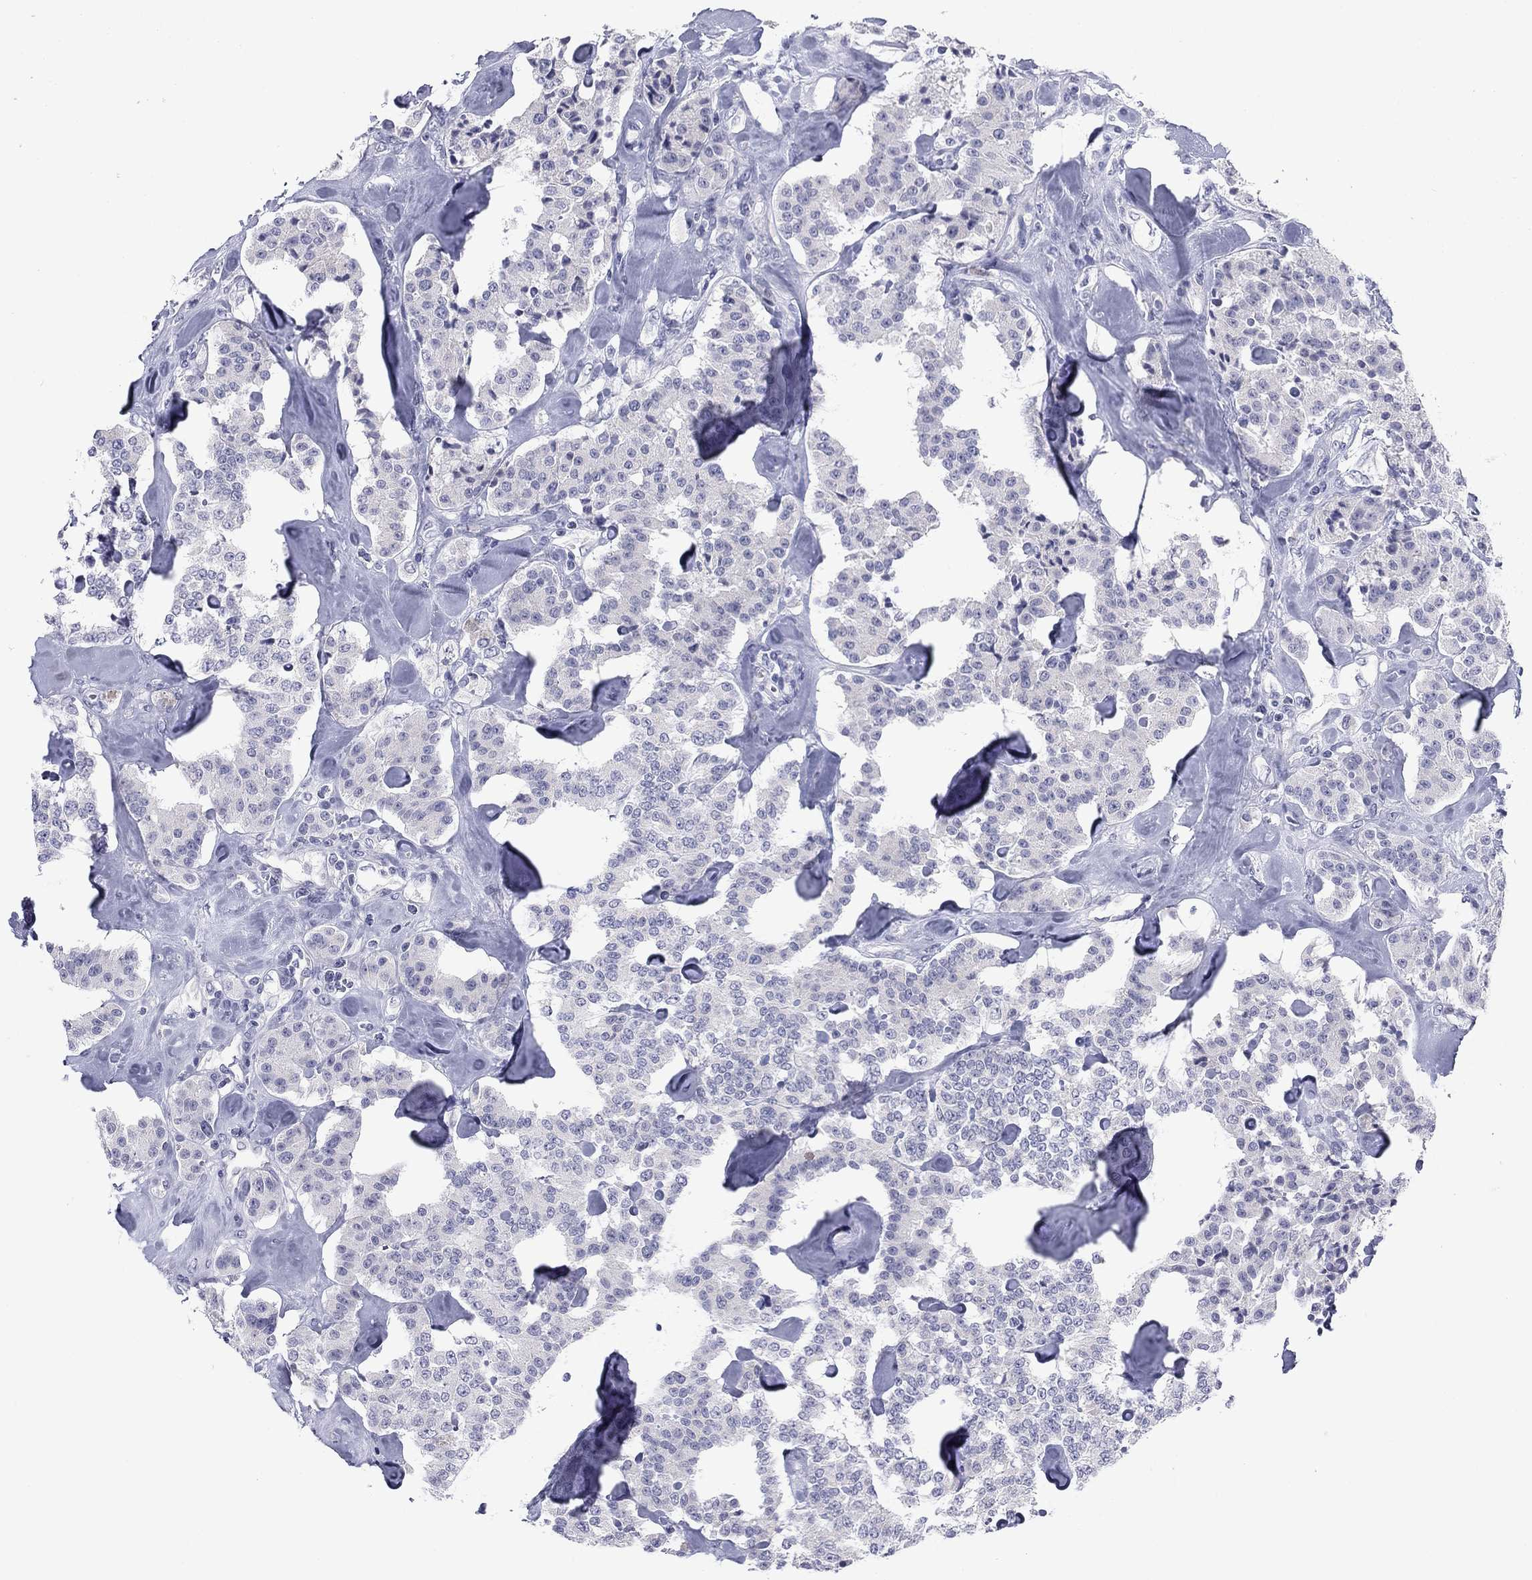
{"staining": {"intensity": "negative", "quantity": "none", "location": "none"}, "tissue": "carcinoid", "cell_type": "Tumor cells", "image_type": "cancer", "snomed": [{"axis": "morphology", "description": "Carcinoid, malignant, NOS"}, {"axis": "topography", "description": "Pancreas"}], "caption": "This is an immunohistochemistry (IHC) photomicrograph of carcinoid. There is no staining in tumor cells.", "gene": "PRPH", "patient": {"sex": "male", "age": 41}}